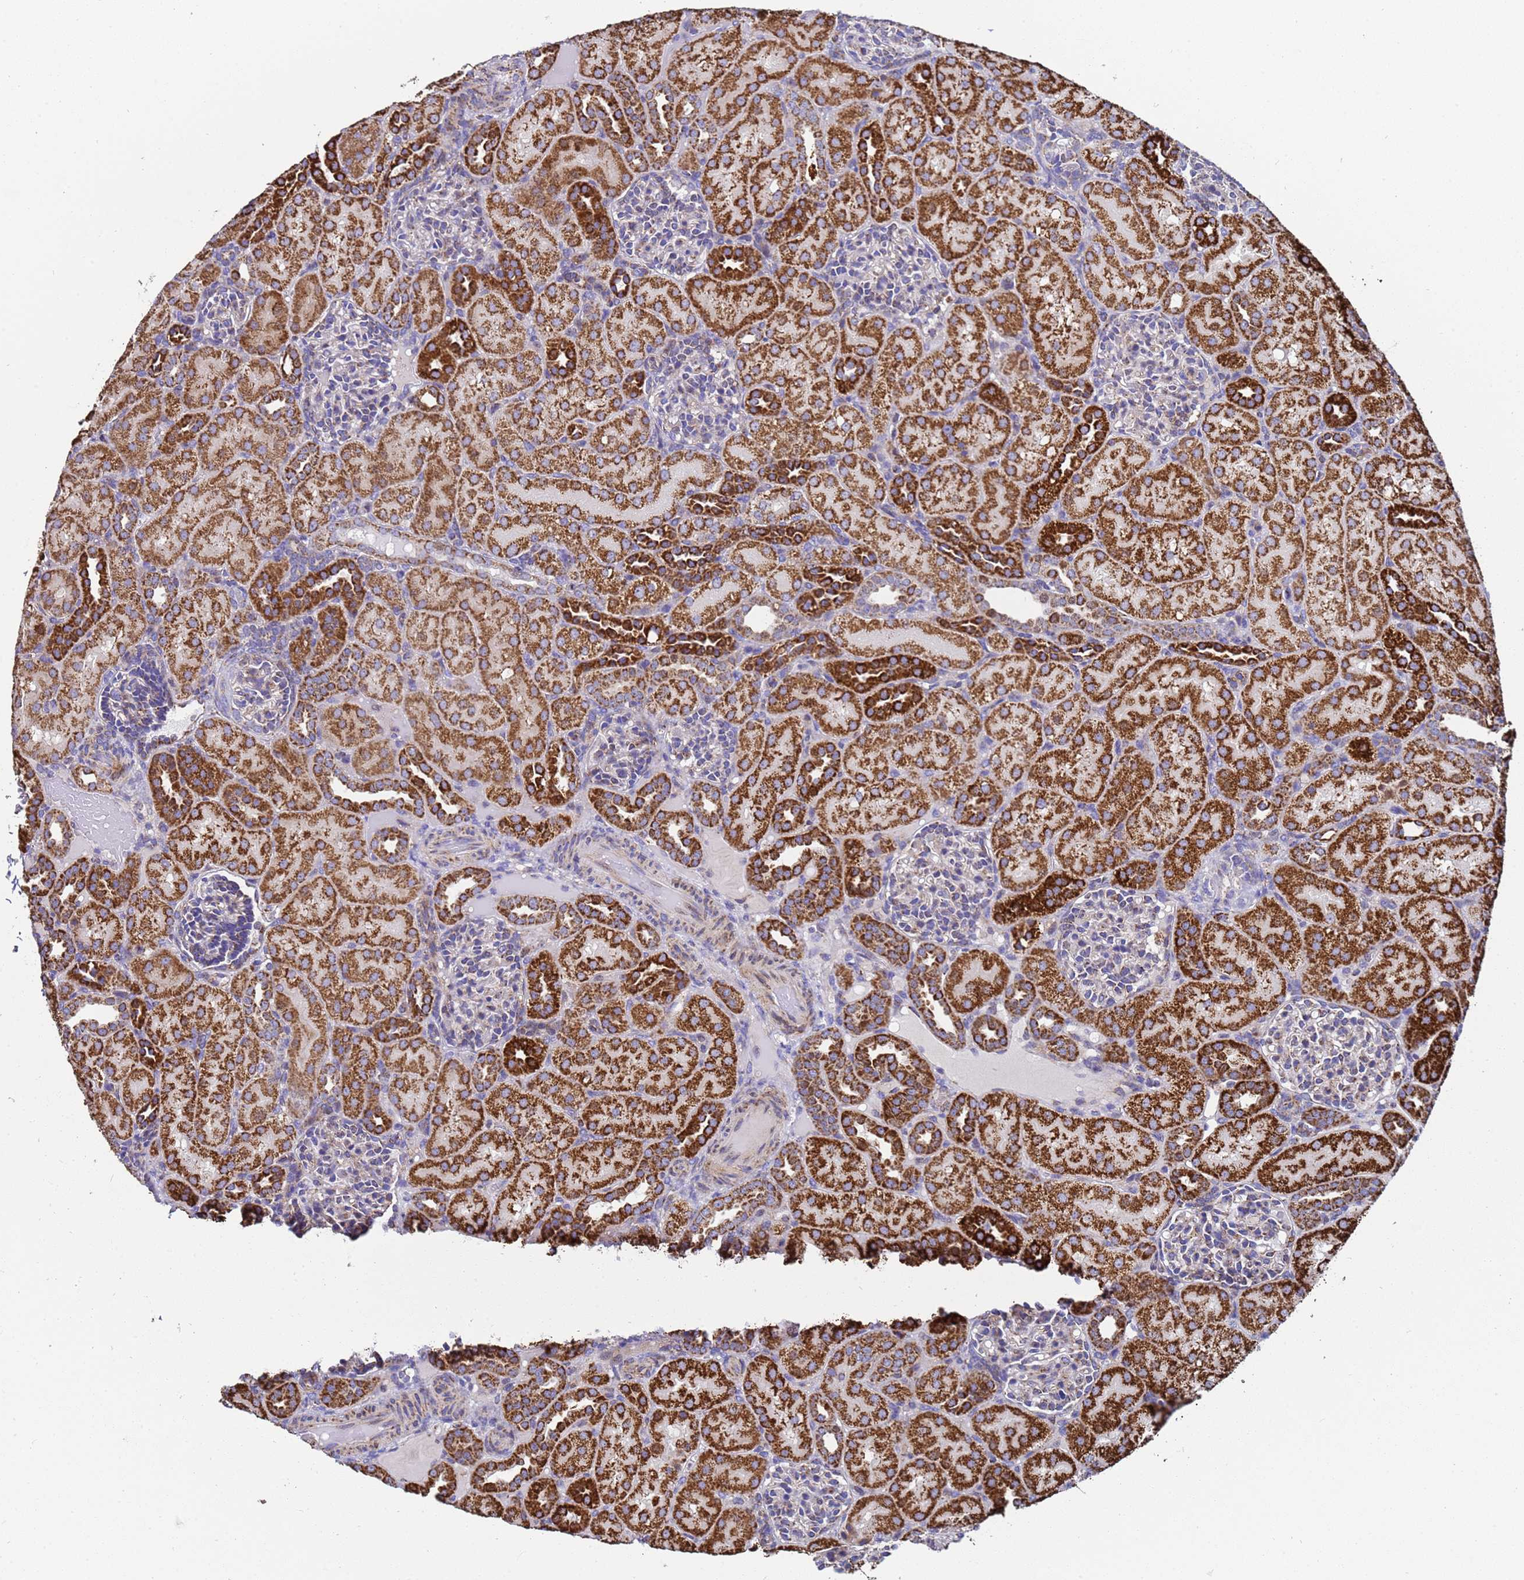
{"staining": {"intensity": "weak", "quantity": "25%-75%", "location": "cytoplasmic/membranous"}, "tissue": "kidney", "cell_type": "Cells in glomeruli", "image_type": "normal", "snomed": [{"axis": "morphology", "description": "Normal tissue, NOS"}, {"axis": "topography", "description": "Kidney"}], "caption": "Immunohistochemical staining of benign human kidney exhibits weak cytoplasmic/membranous protein expression in about 25%-75% of cells in glomeruli.", "gene": "MRPS12", "patient": {"sex": "male", "age": 1}}